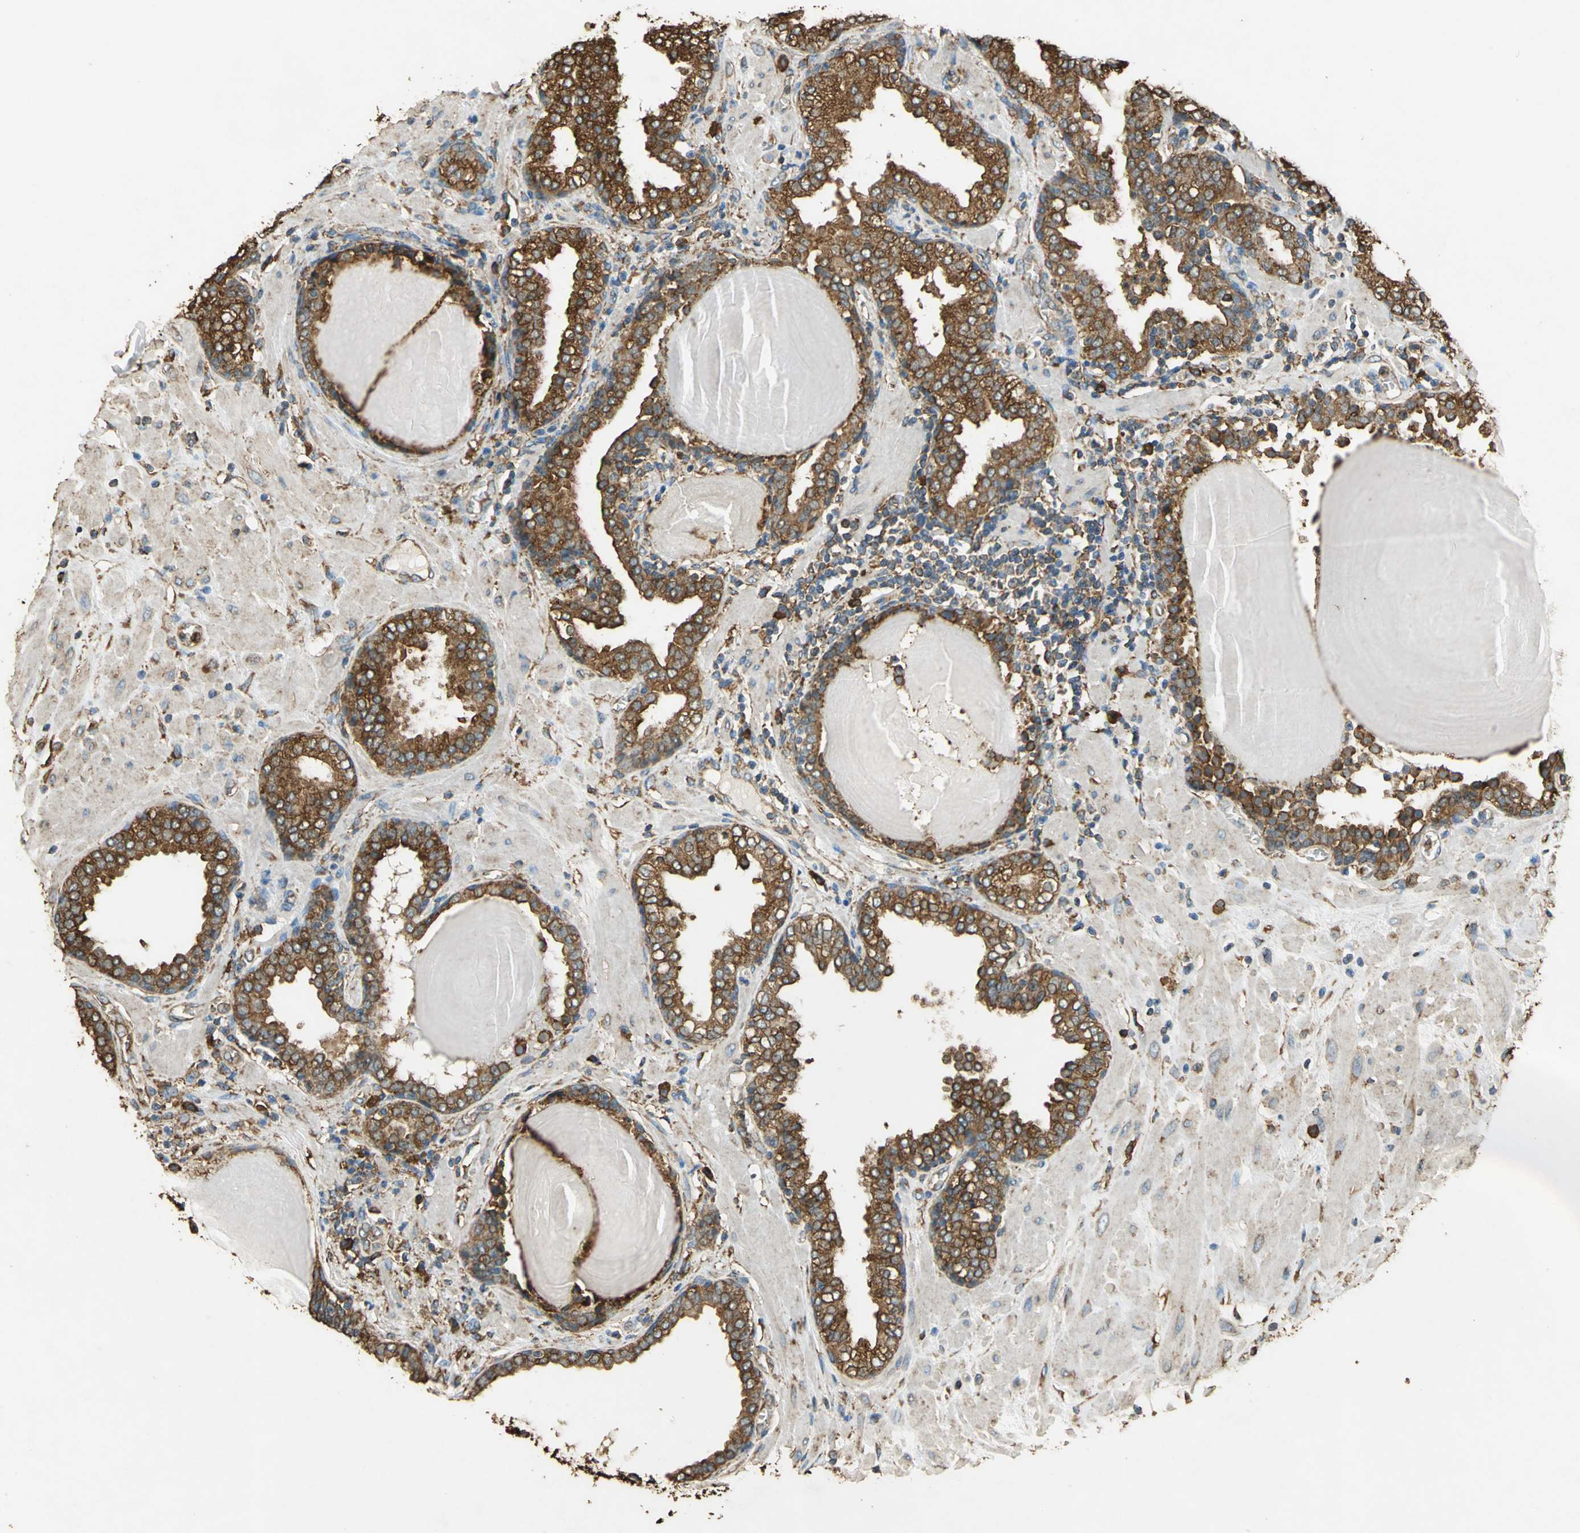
{"staining": {"intensity": "strong", "quantity": ">75%", "location": "cytoplasmic/membranous"}, "tissue": "prostate", "cell_type": "Glandular cells", "image_type": "normal", "snomed": [{"axis": "morphology", "description": "Normal tissue, NOS"}, {"axis": "topography", "description": "Prostate"}], "caption": "Prostate stained with DAB (3,3'-diaminobenzidine) immunohistochemistry (IHC) shows high levels of strong cytoplasmic/membranous staining in approximately >75% of glandular cells.", "gene": "HSP90B1", "patient": {"sex": "male", "age": 51}}